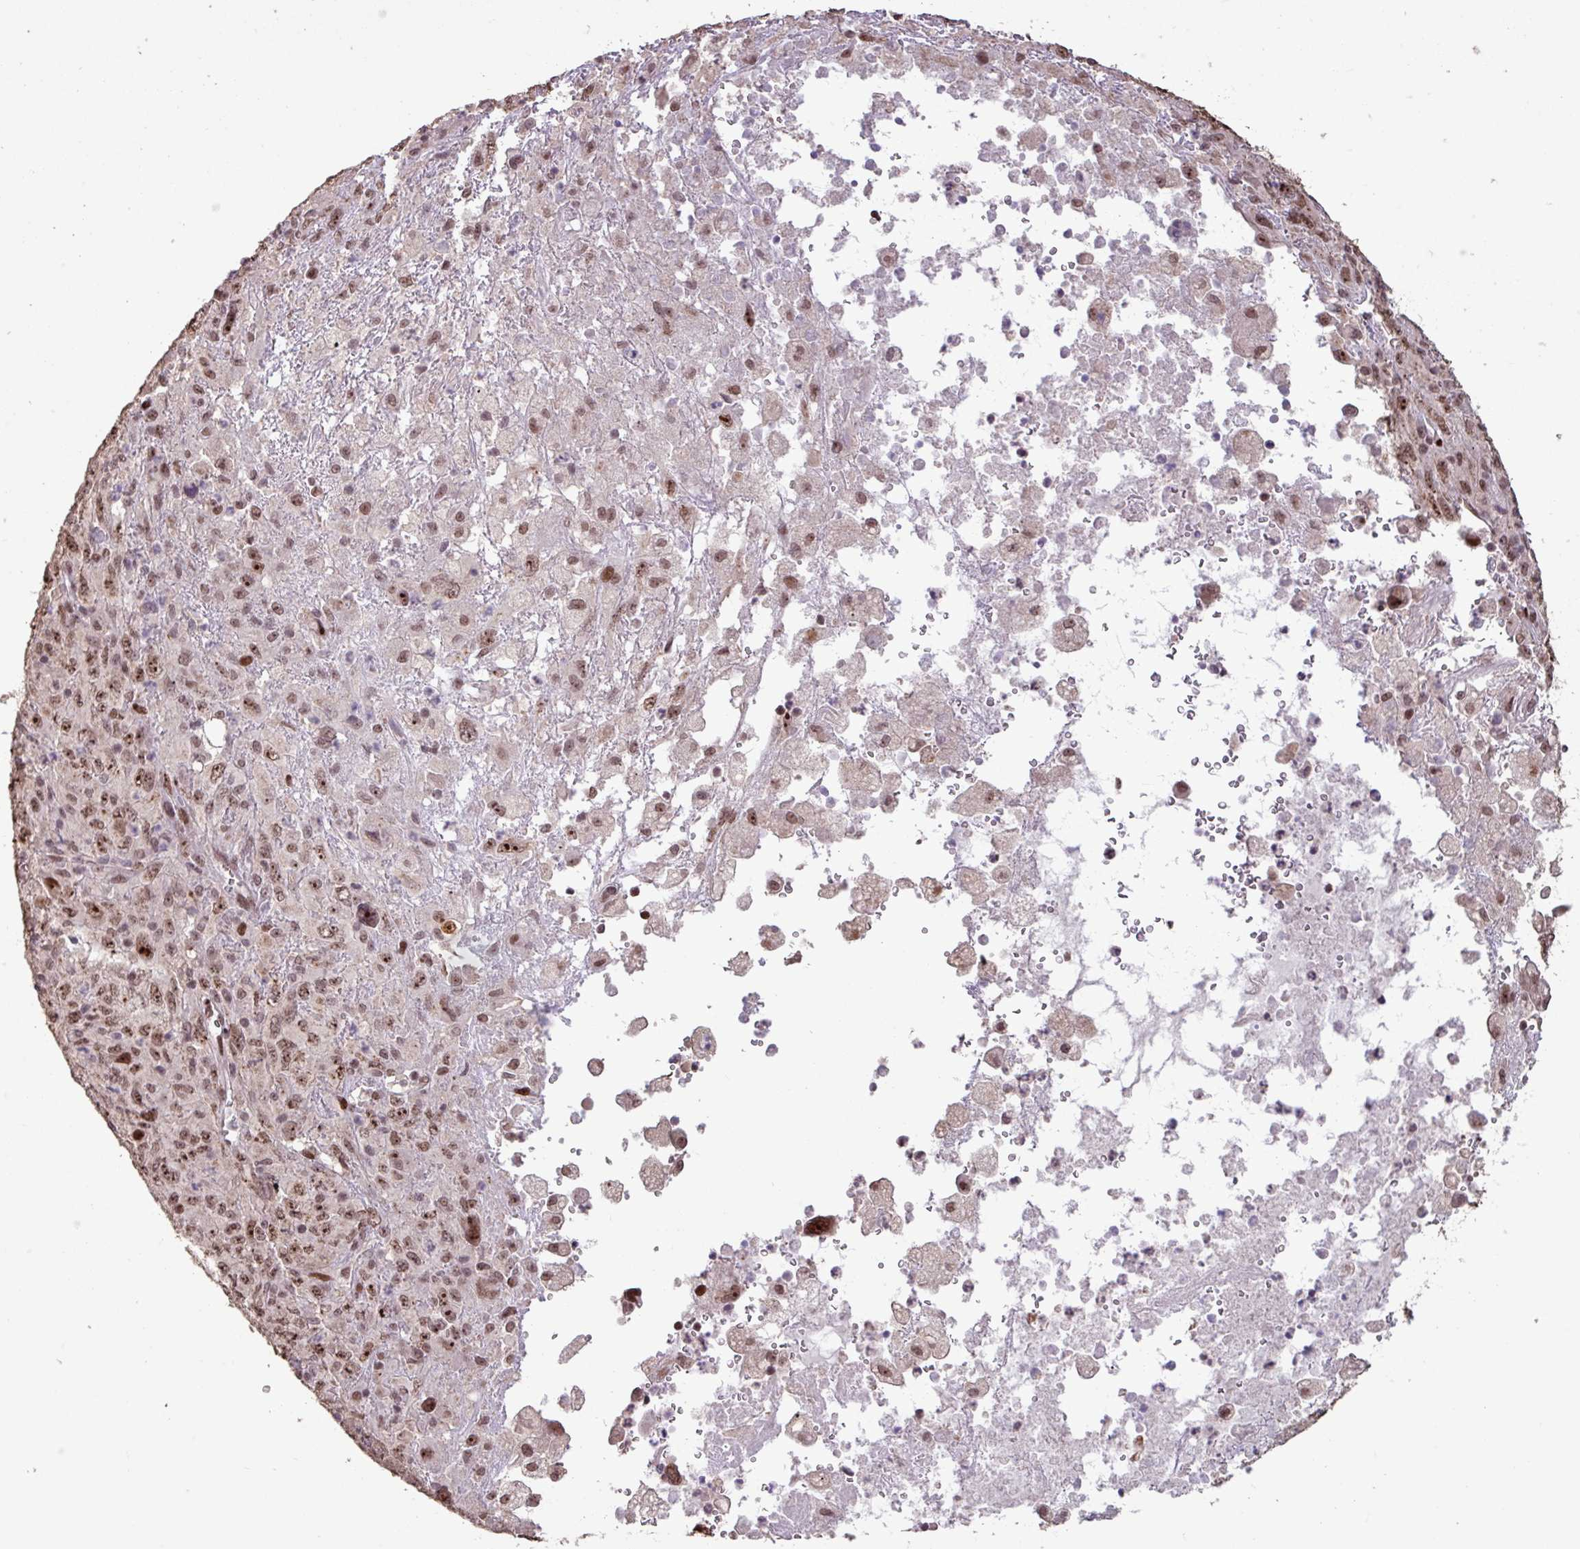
{"staining": {"intensity": "moderate", "quantity": ">75%", "location": "nuclear"}, "tissue": "melanoma", "cell_type": "Tumor cells", "image_type": "cancer", "snomed": [{"axis": "morphology", "description": "Malignant melanoma, Metastatic site"}, {"axis": "topography", "description": "Skin"}], "caption": "Moderate nuclear staining for a protein is appreciated in approximately >75% of tumor cells of melanoma using immunohistochemistry (IHC).", "gene": "ZNF709", "patient": {"sex": "female", "age": 56}}